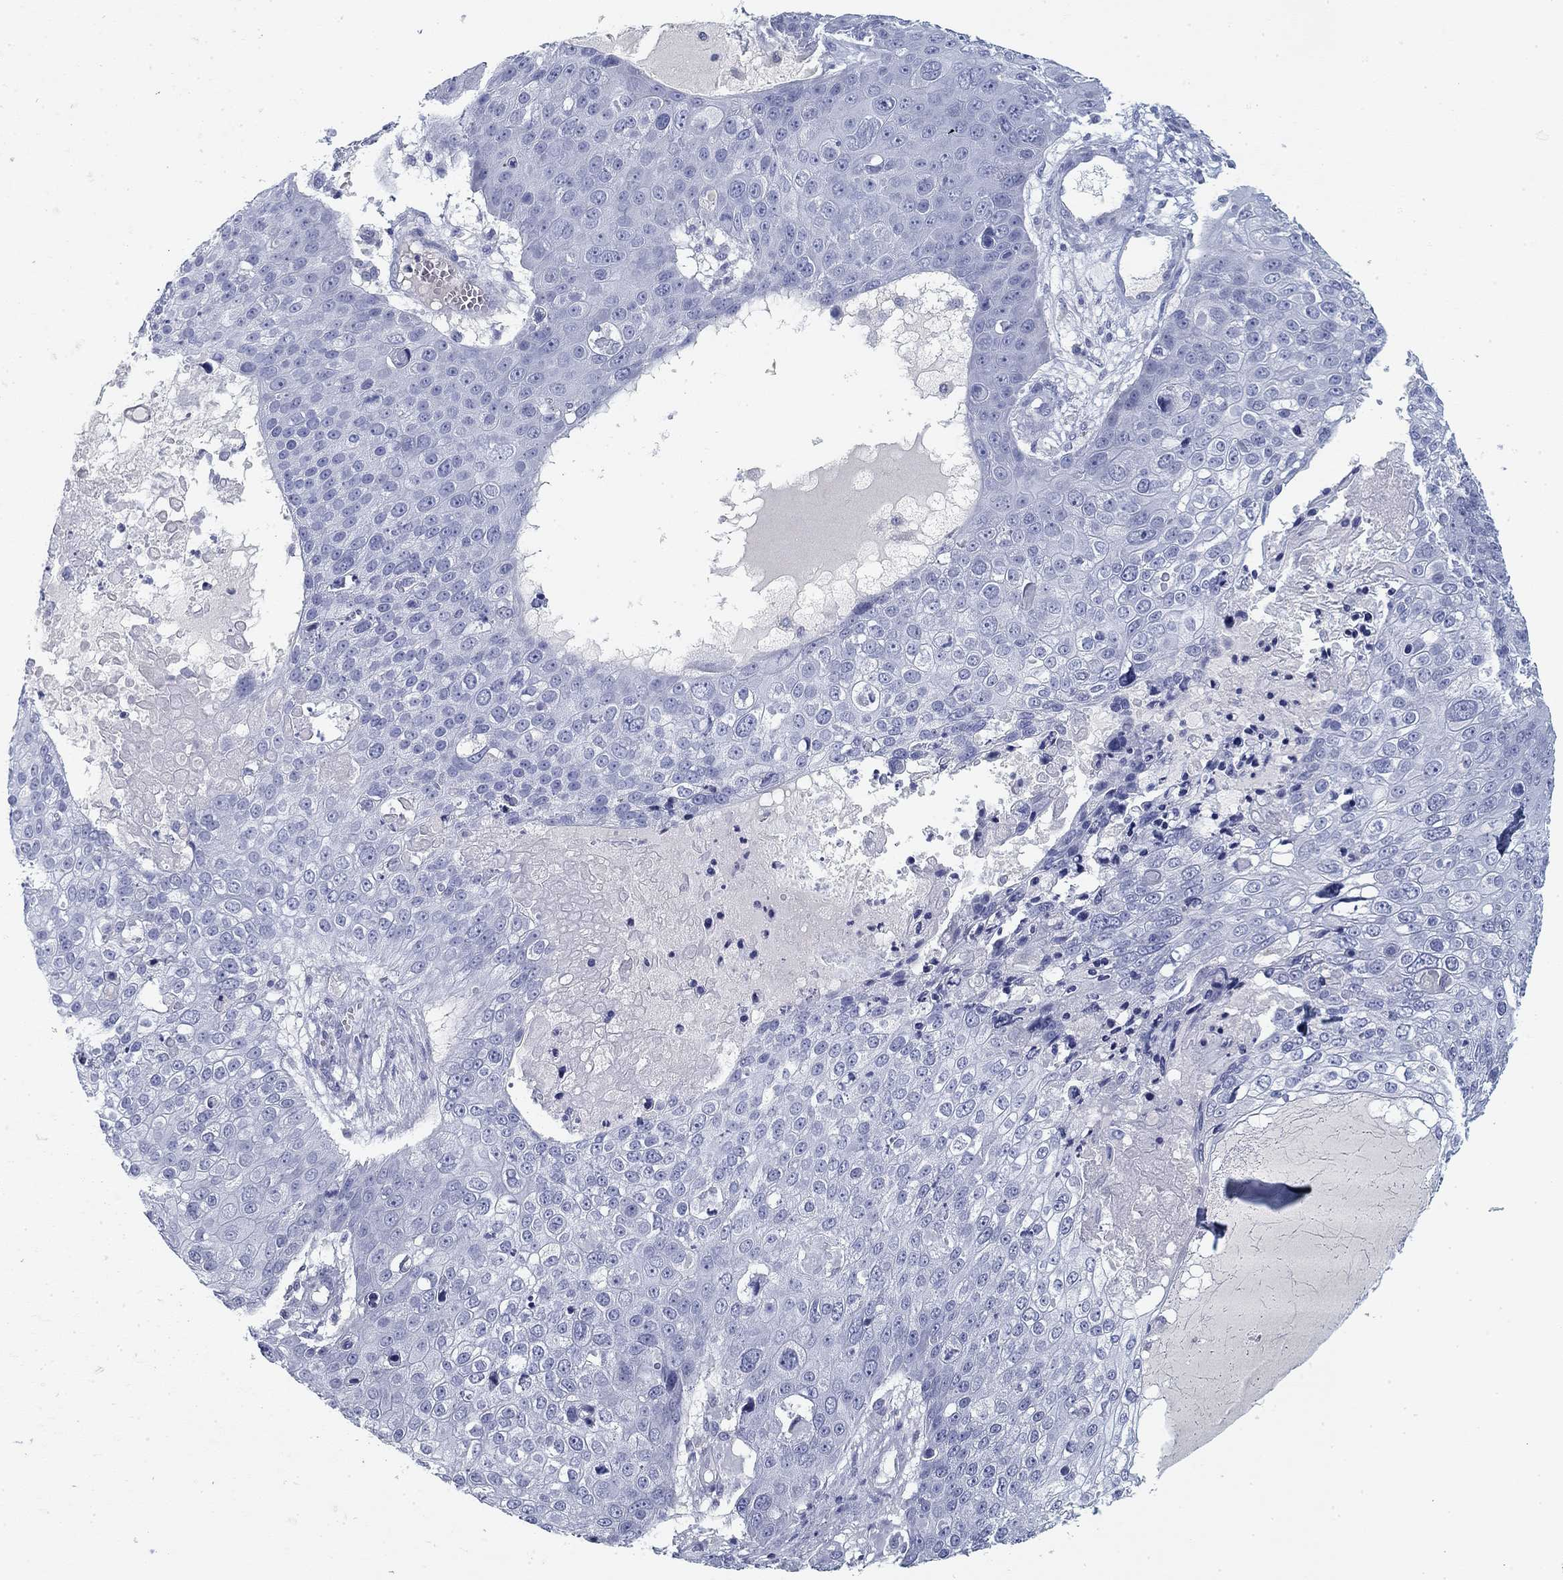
{"staining": {"intensity": "negative", "quantity": "none", "location": "none"}, "tissue": "skin cancer", "cell_type": "Tumor cells", "image_type": "cancer", "snomed": [{"axis": "morphology", "description": "Squamous cell carcinoma, NOS"}, {"axis": "topography", "description": "Skin"}], "caption": "Immunohistochemistry (IHC) image of human skin cancer stained for a protein (brown), which reveals no staining in tumor cells.", "gene": "CD79B", "patient": {"sex": "male", "age": 71}}